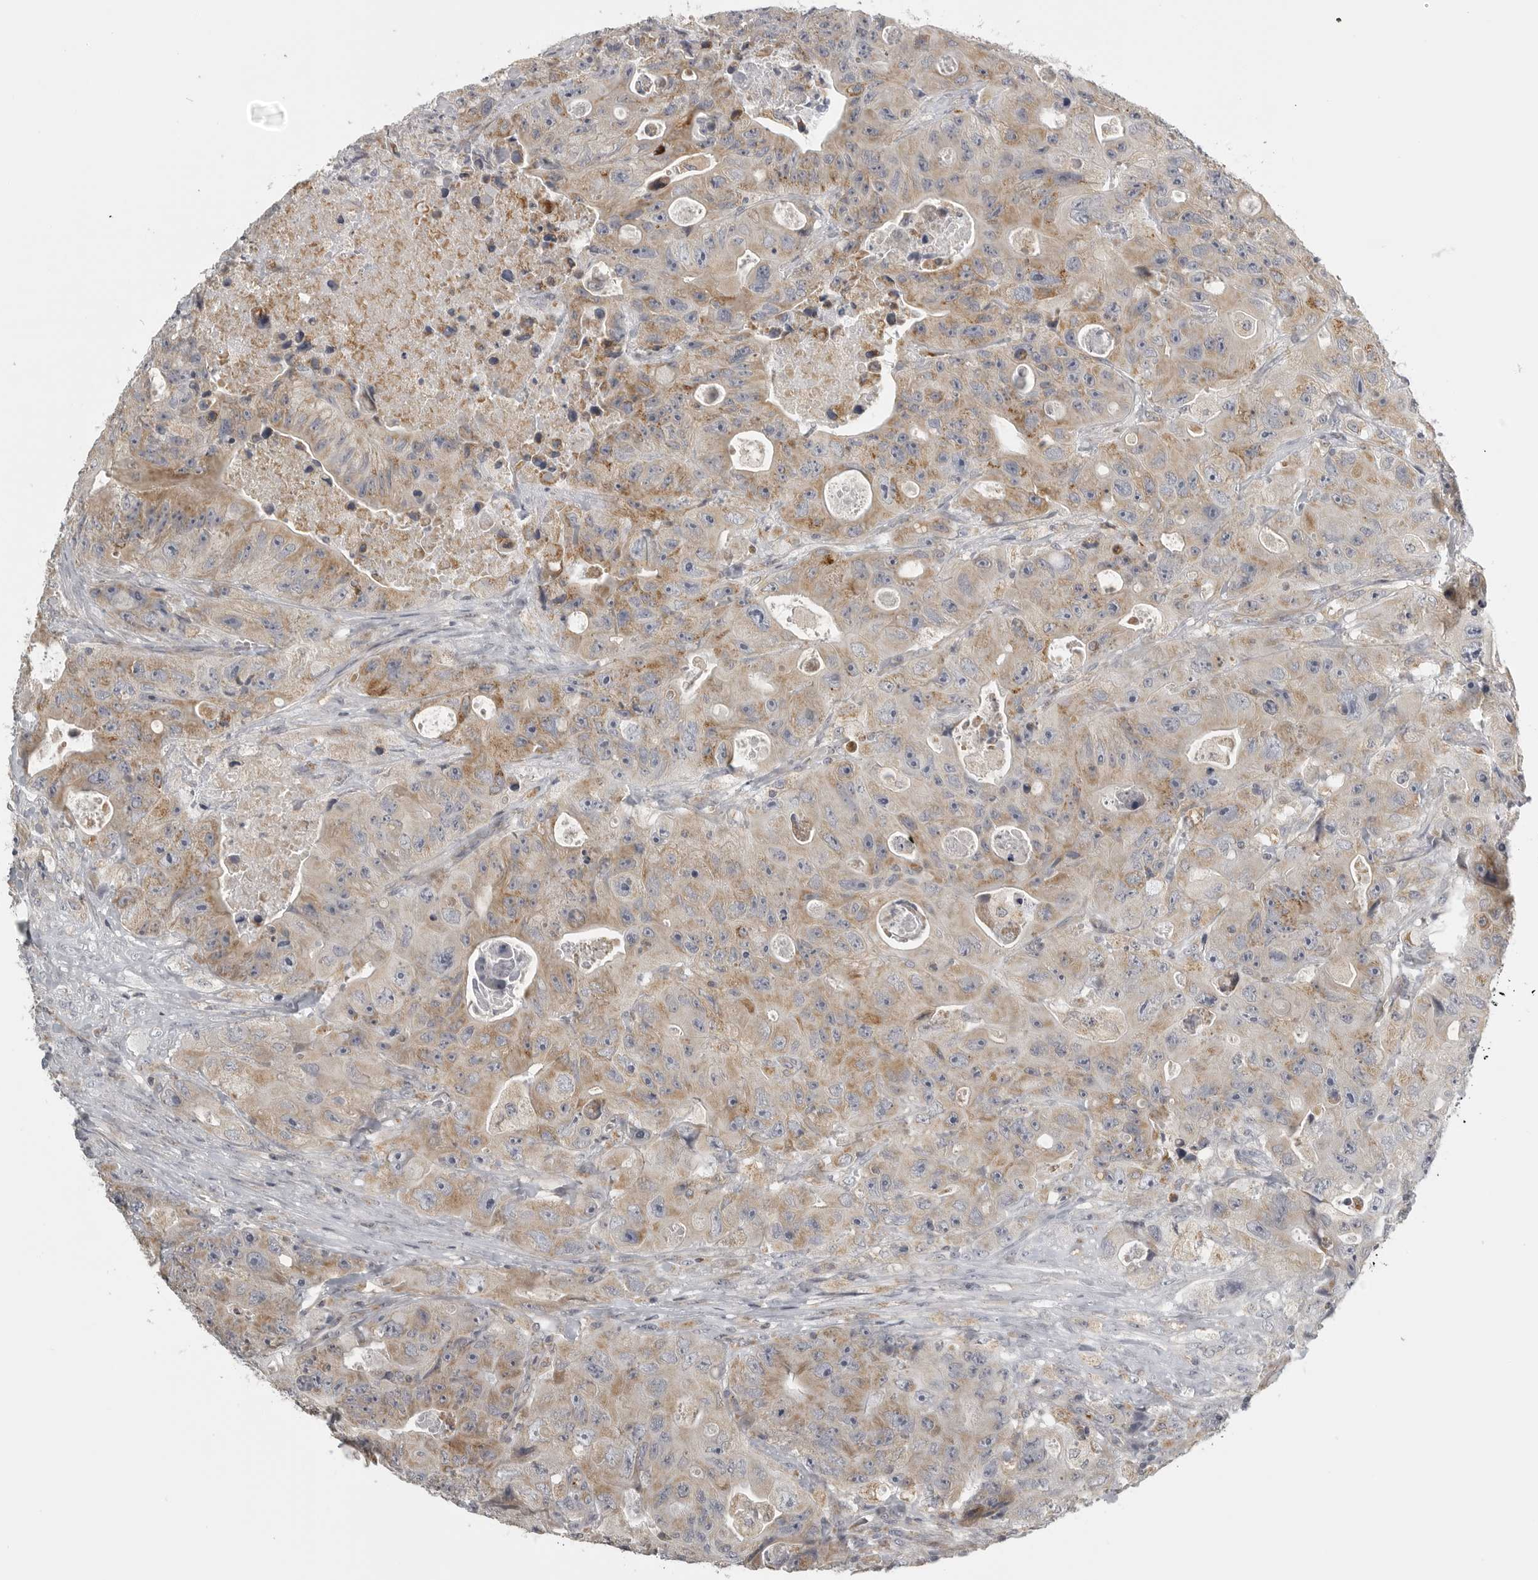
{"staining": {"intensity": "moderate", "quantity": "25%-75%", "location": "cytoplasmic/membranous"}, "tissue": "colorectal cancer", "cell_type": "Tumor cells", "image_type": "cancer", "snomed": [{"axis": "morphology", "description": "Adenocarcinoma, NOS"}, {"axis": "topography", "description": "Colon"}], "caption": "Tumor cells display moderate cytoplasmic/membranous positivity in about 25%-75% of cells in colorectal cancer.", "gene": "RXFP3", "patient": {"sex": "female", "age": 46}}